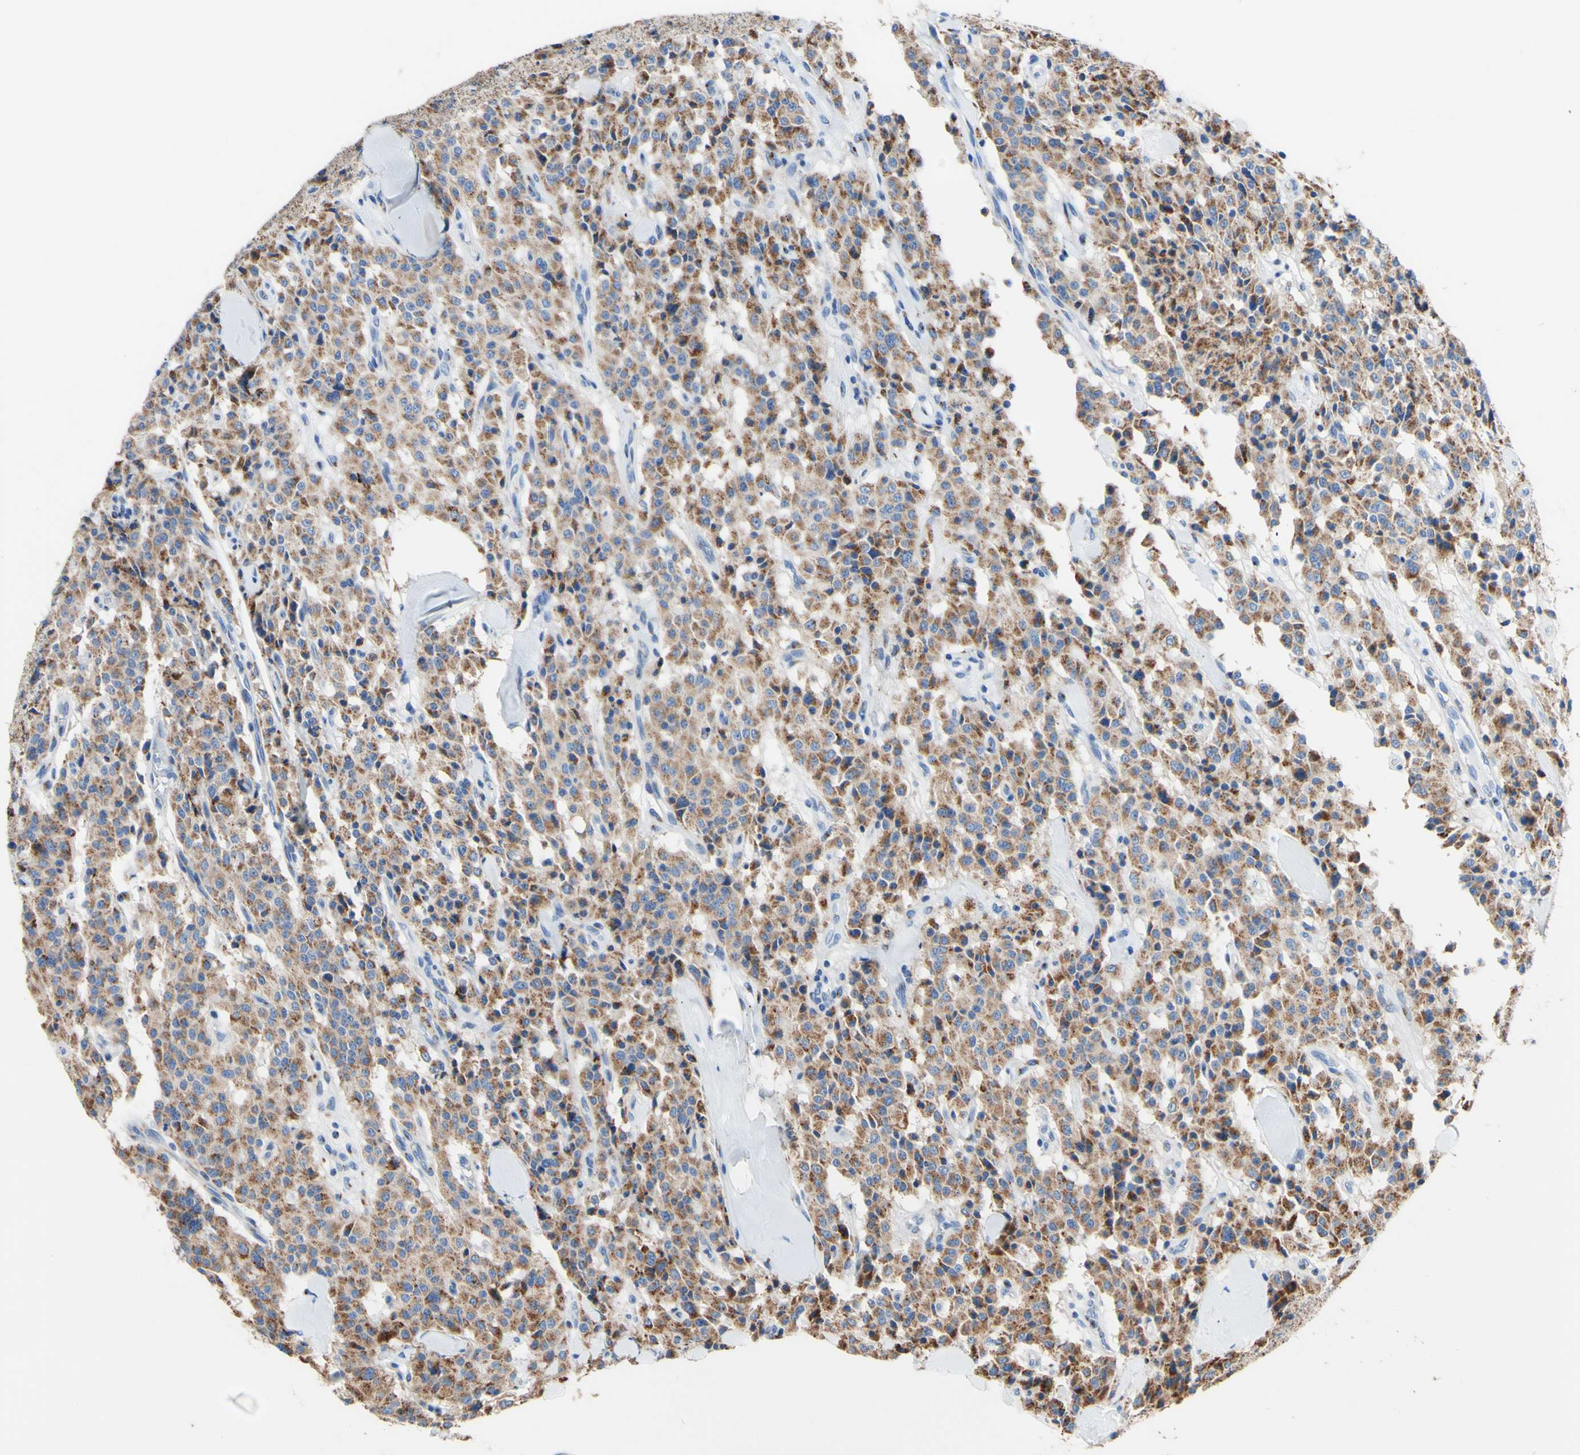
{"staining": {"intensity": "moderate", "quantity": "25%-75%", "location": "cytoplasmic/membranous"}, "tissue": "carcinoid", "cell_type": "Tumor cells", "image_type": "cancer", "snomed": [{"axis": "morphology", "description": "Carcinoid, malignant, NOS"}, {"axis": "topography", "description": "Lung"}], "caption": "Moderate cytoplasmic/membranous positivity is seen in approximately 25%-75% of tumor cells in carcinoid (malignant). (IHC, brightfield microscopy, high magnification).", "gene": "GALNT2", "patient": {"sex": "male", "age": 30}}